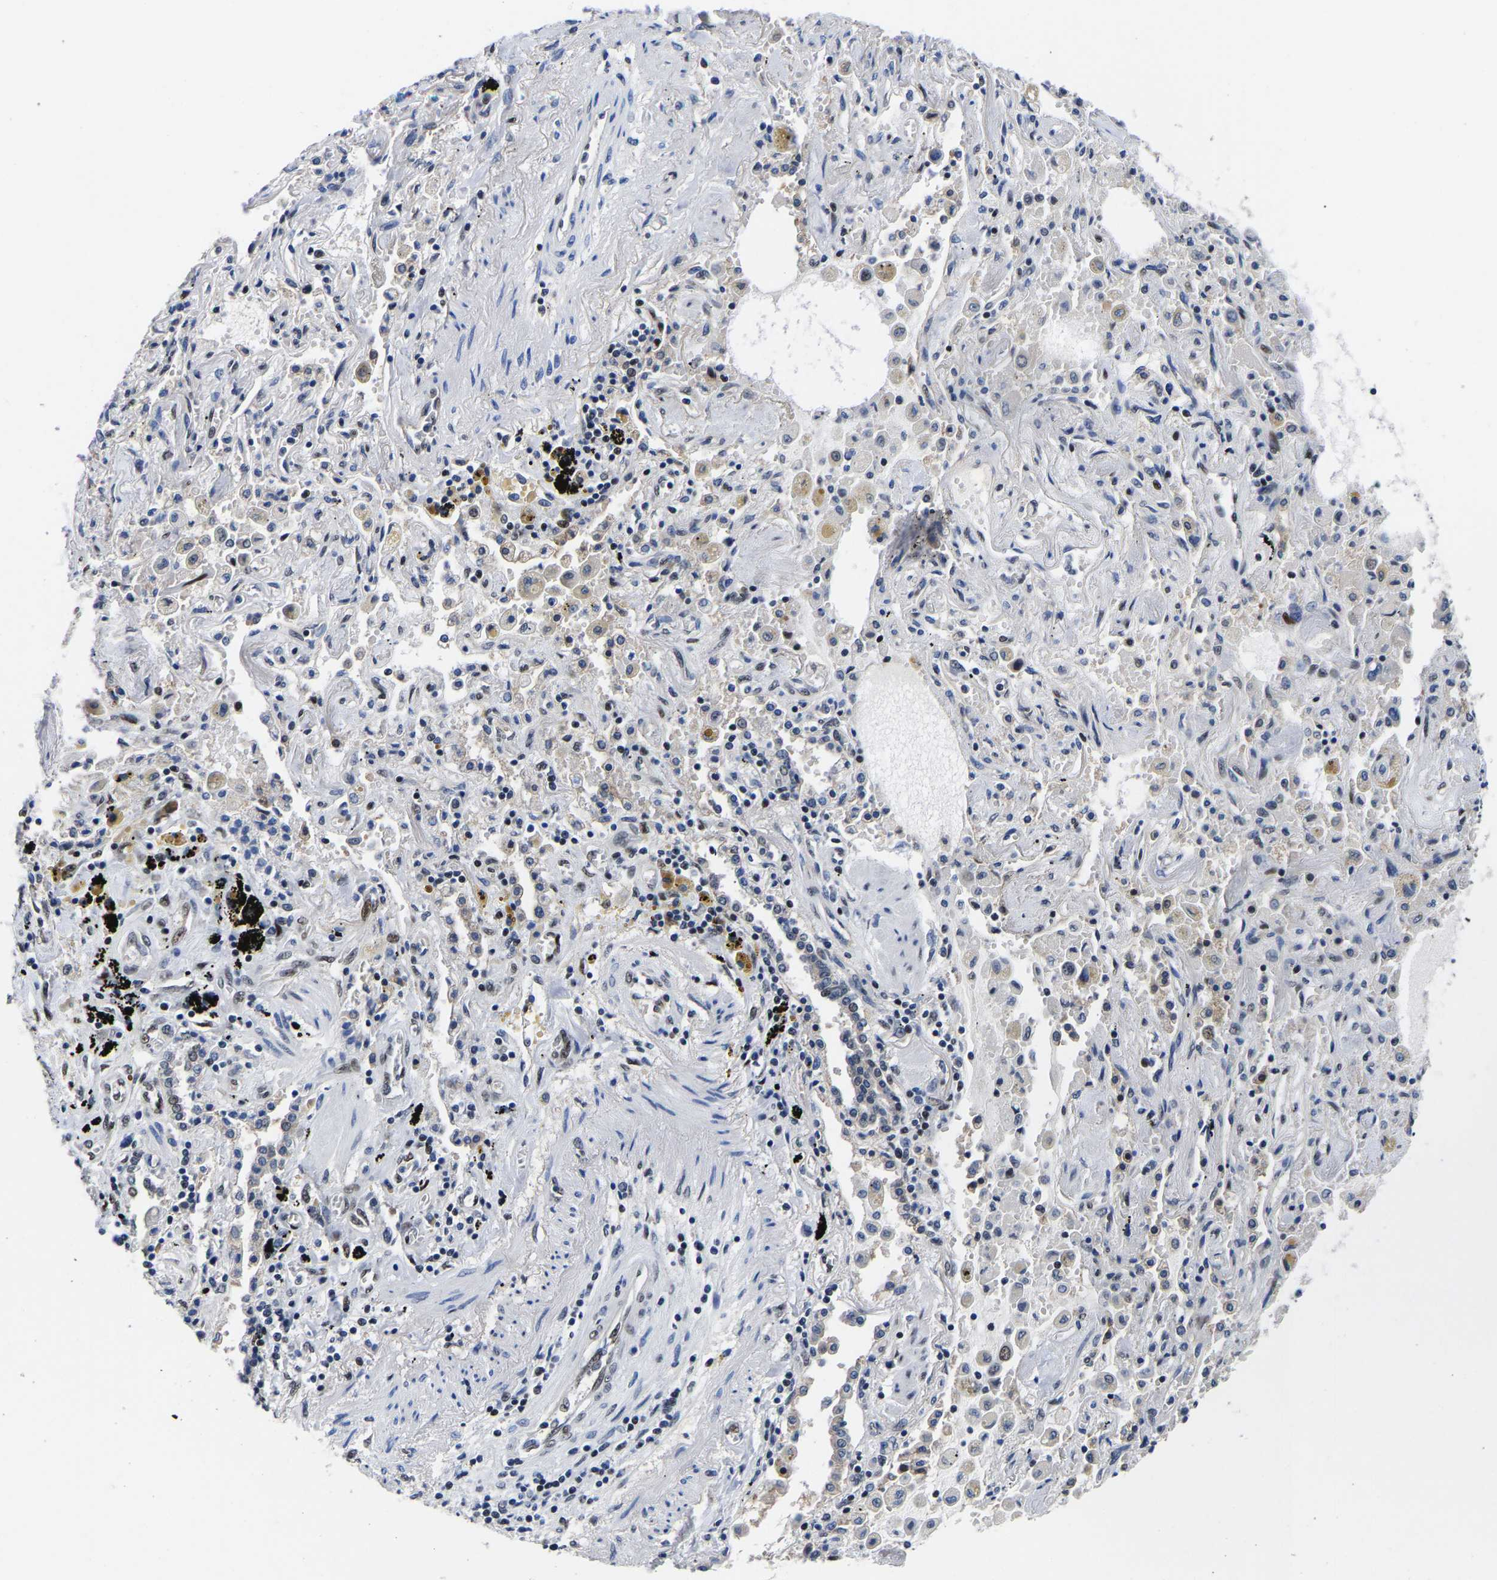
{"staining": {"intensity": "moderate", "quantity": ">75%", "location": "nuclear"}, "tissue": "lung cancer", "cell_type": "Tumor cells", "image_type": "cancer", "snomed": [{"axis": "morphology", "description": "Adenocarcinoma, NOS"}, {"axis": "topography", "description": "Lung"}], "caption": "DAB immunohistochemical staining of human lung adenocarcinoma shows moderate nuclear protein expression in about >75% of tumor cells.", "gene": "PTRHD1", "patient": {"sex": "female", "age": 65}}